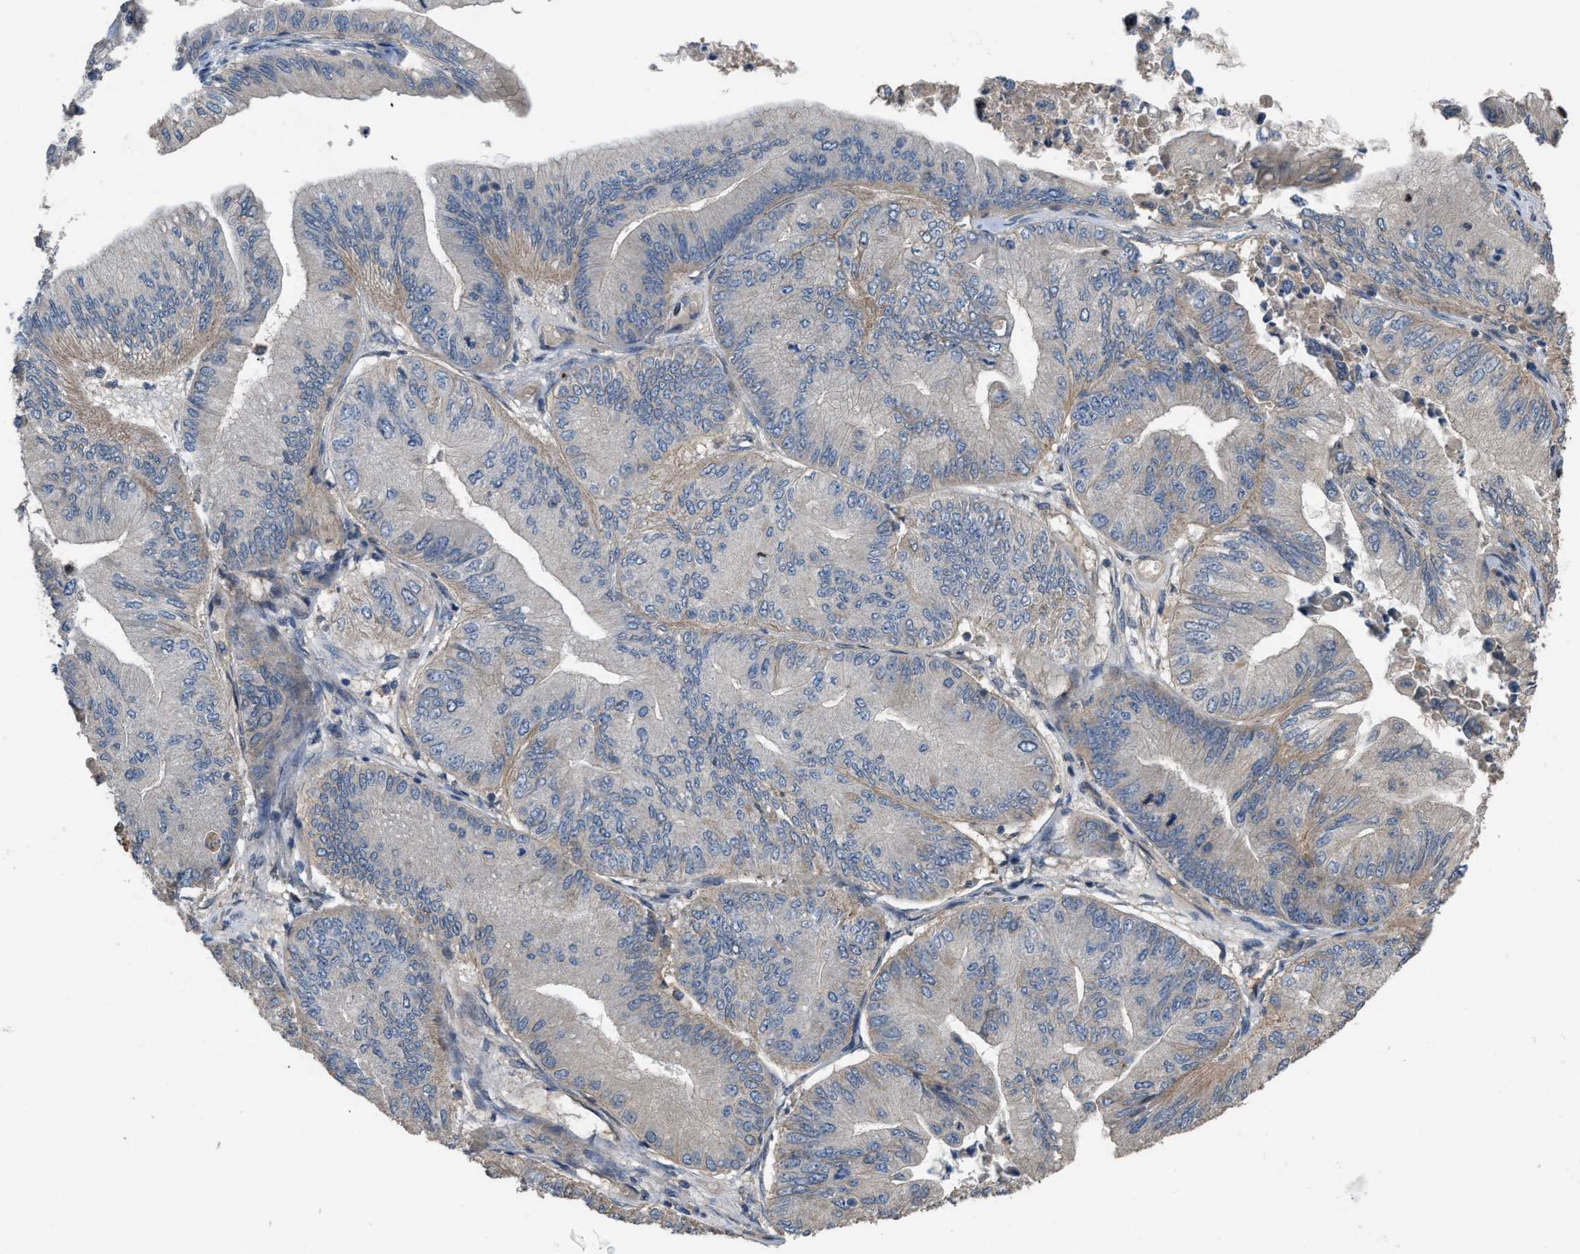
{"staining": {"intensity": "weak", "quantity": "<25%", "location": "cytoplasmic/membranous"}, "tissue": "ovarian cancer", "cell_type": "Tumor cells", "image_type": "cancer", "snomed": [{"axis": "morphology", "description": "Cystadenocarcinoma, mucinous, NOS"}, {"axis": "topography", "description": "Ovary"}], "caption": "Ovarian cancer (mucinous cystadenocarcinoma) was stained to show a protein in brown. There is no significant positivity in tumor cells.", "gene": "UTRN", "patient": {"sex": "female", "age": 61}}